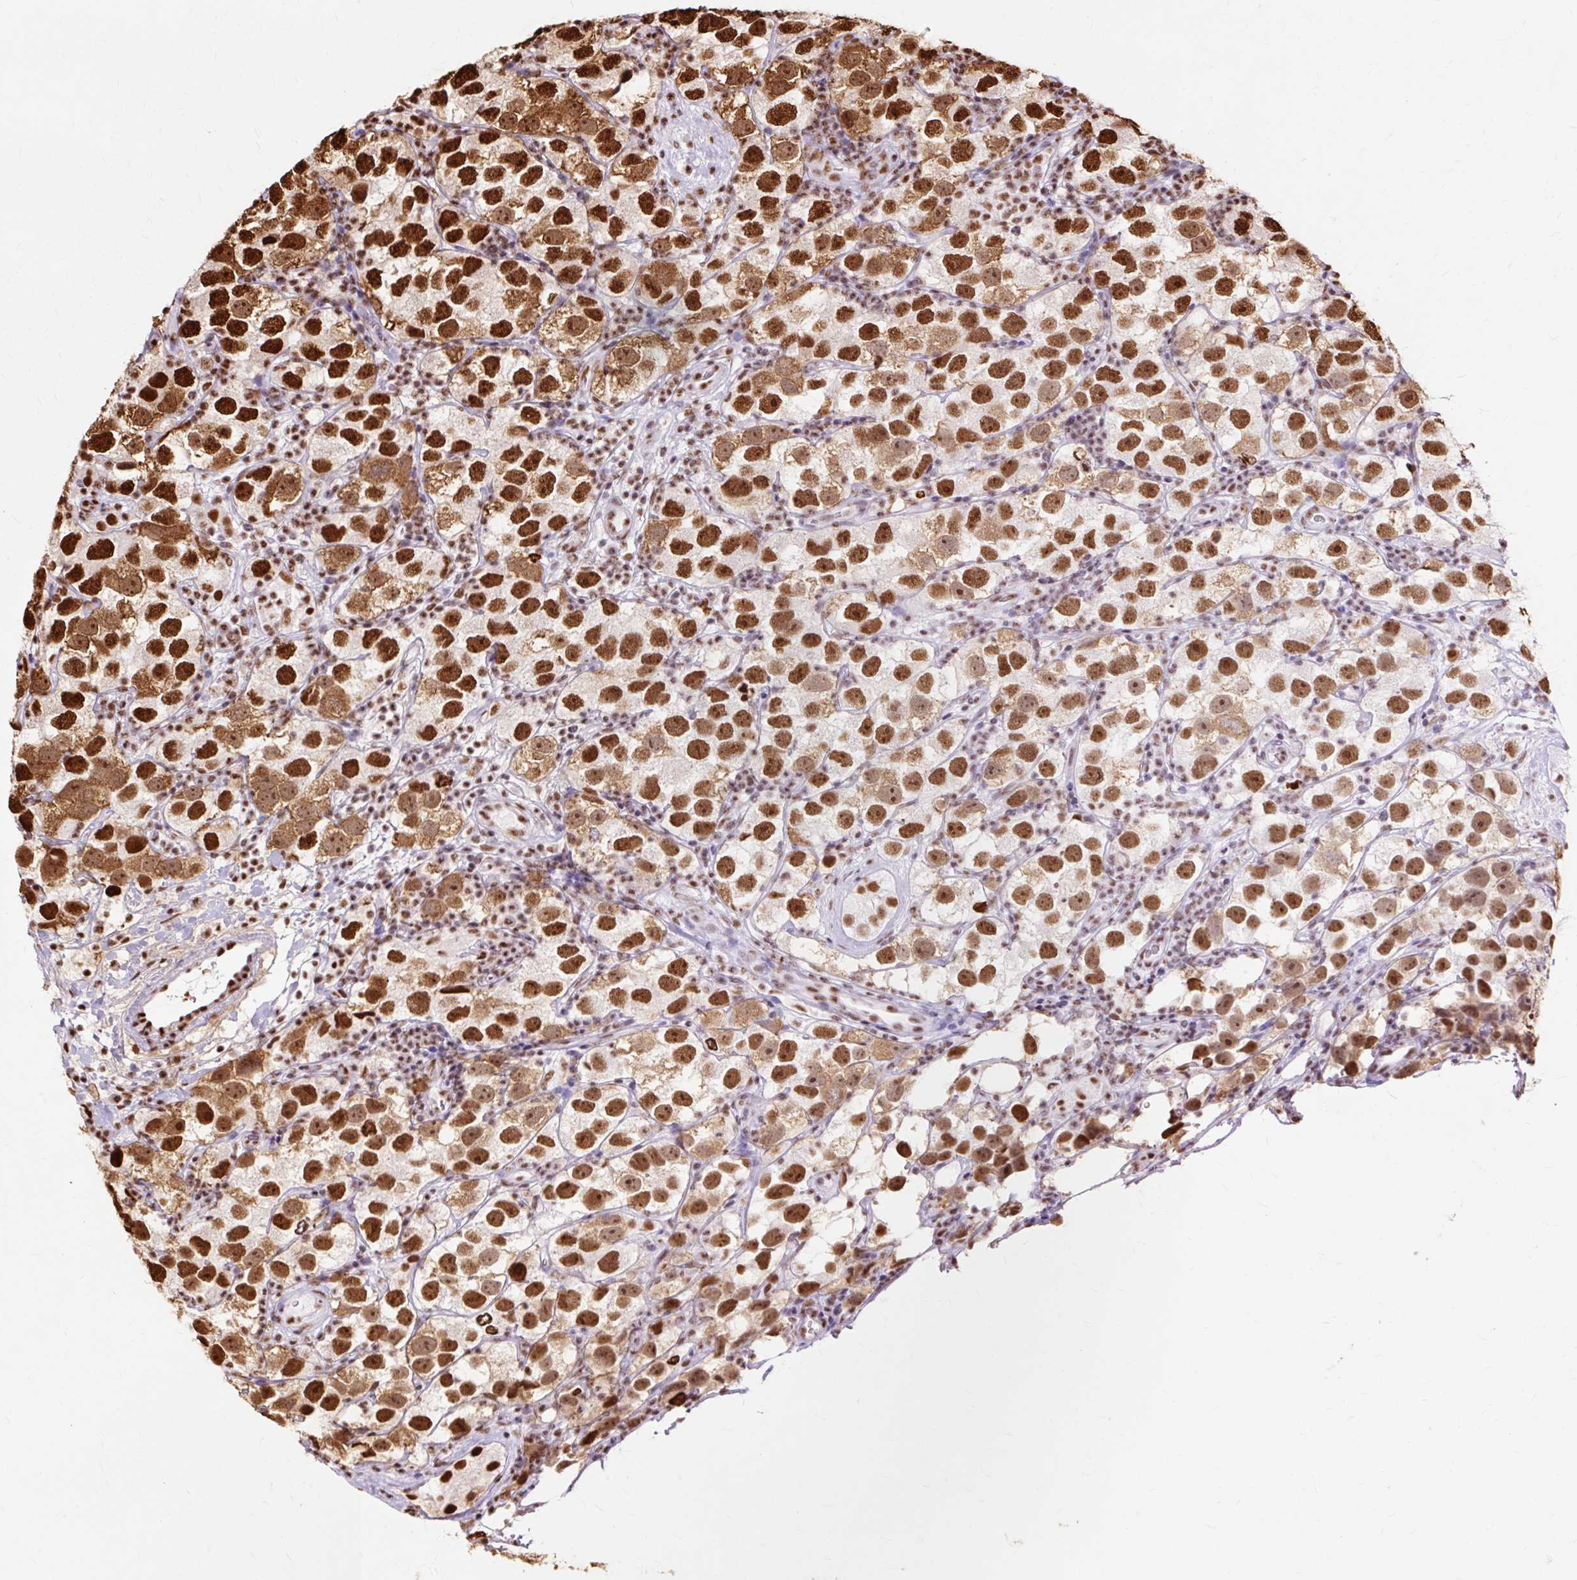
{"staining": {"intensity": "strong", "quantity": ">75%", "location": "cytoplasmic/membranous,nuclear"}, "tissue": "testis cancer", "cell_type": "Tumor cells", "image_type": "cancer", "snomed": [{"axis": "morphology", "description": "Seminoma, NOS"}, {"axis": "topography", "description": "Testis"}], "caption": "Human testis cancer (seminoma) stained for a protein (brown) demonstrates strong cytoplasmic/membranous and nuclear positive expression in about >75% of tumor cells.", "gene": "XRCC6", "patient": {"sex": "male", "age": 26}}